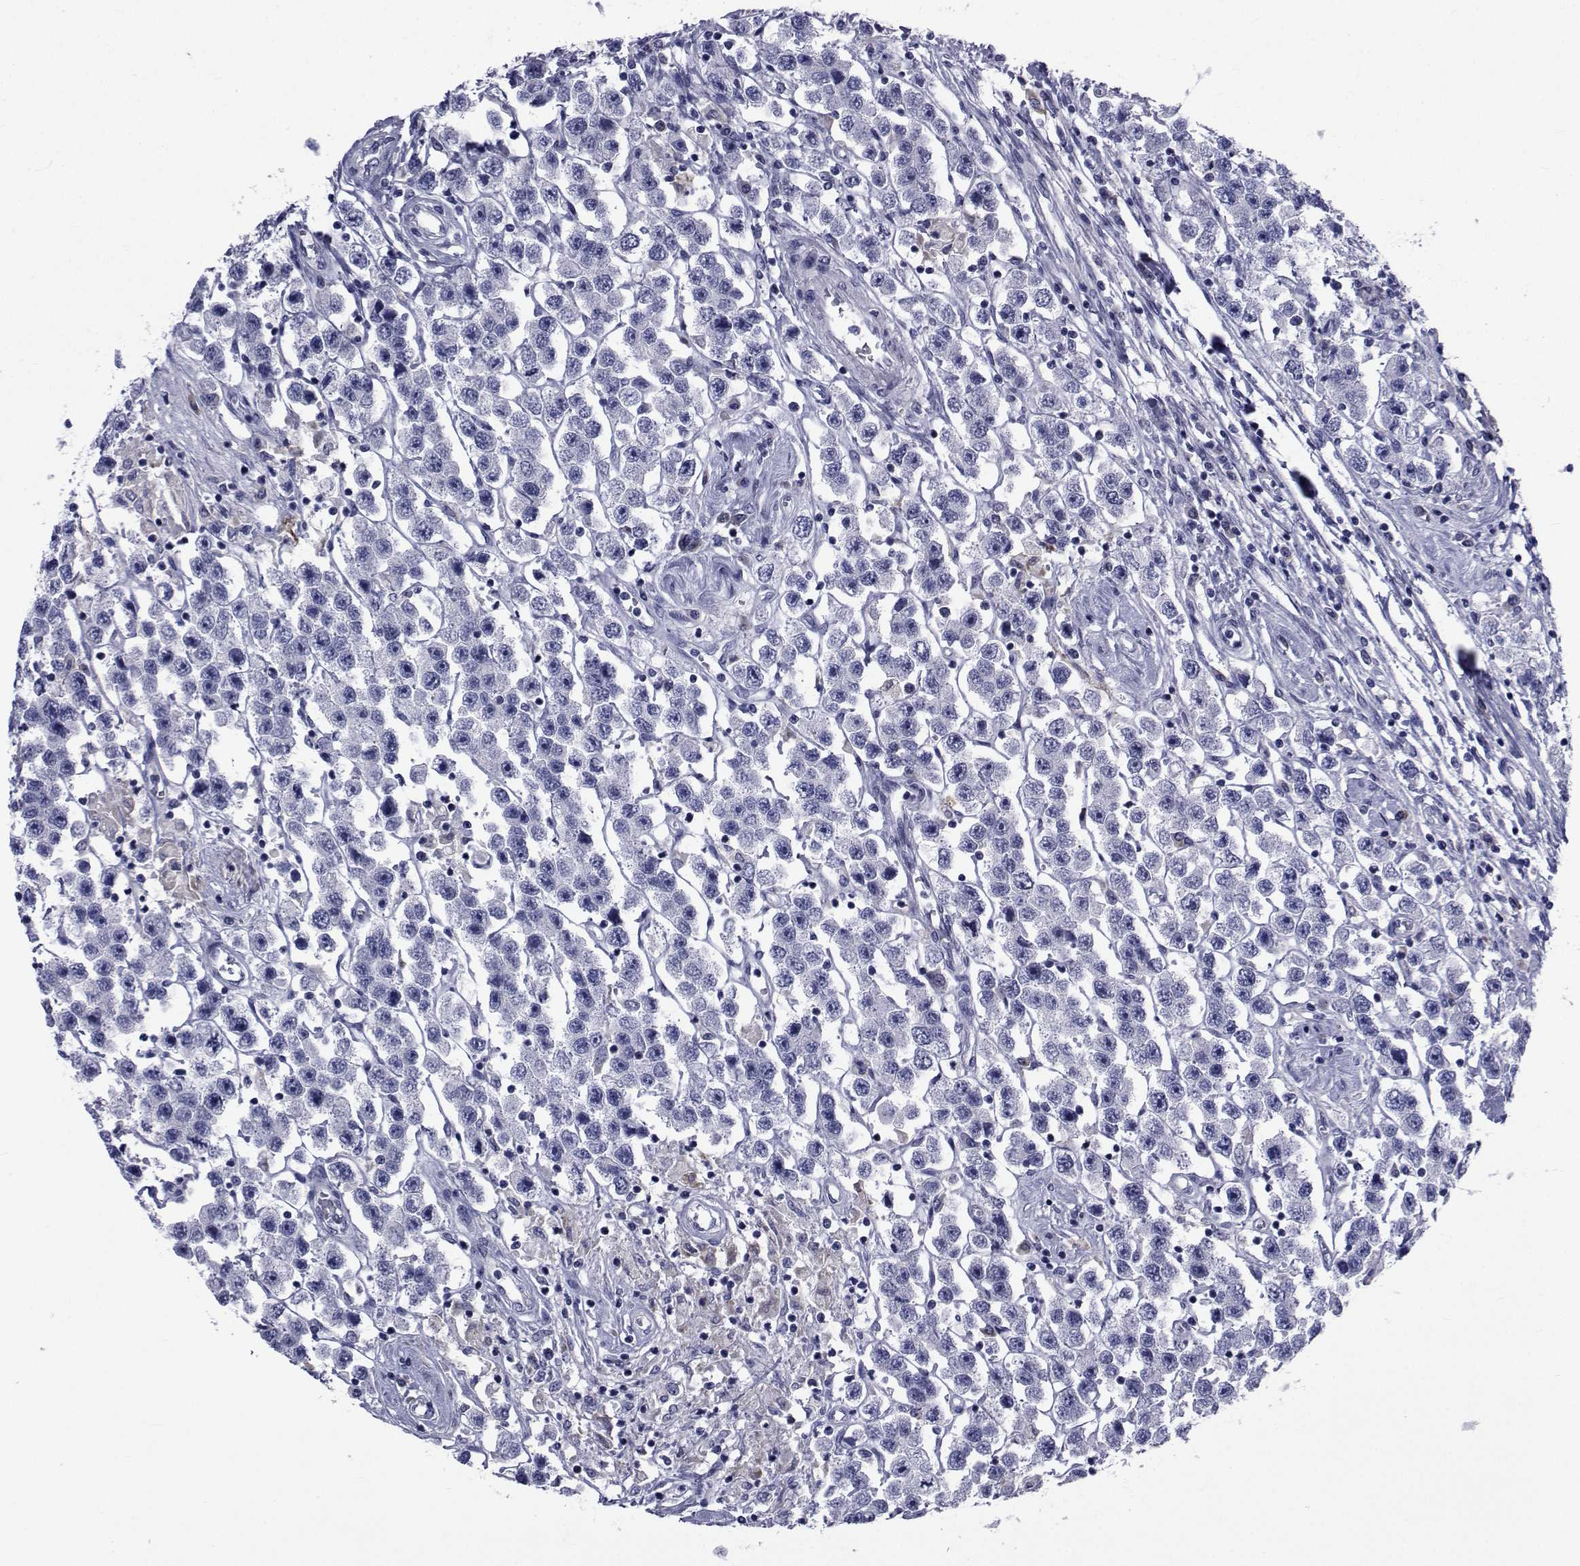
{"staining": {"intensity": "negative", "quantity": "none", "location": "none"}, "tissue": "testis cancer", "cell_type": "Tumor cells", "image_type": "cancer", "snomed": [{"axis": "morphology", "description": "Seminoma, NOS"}, {"axis": "topography", "description": "Testis"}], "caption": "Immunohistochemistry image of testis seminoma stained for a protein (brown), which demonstrates no staining in tumor cells.", "gene": "ROPN1", "patient": {"sex": "male", "age": 45}}